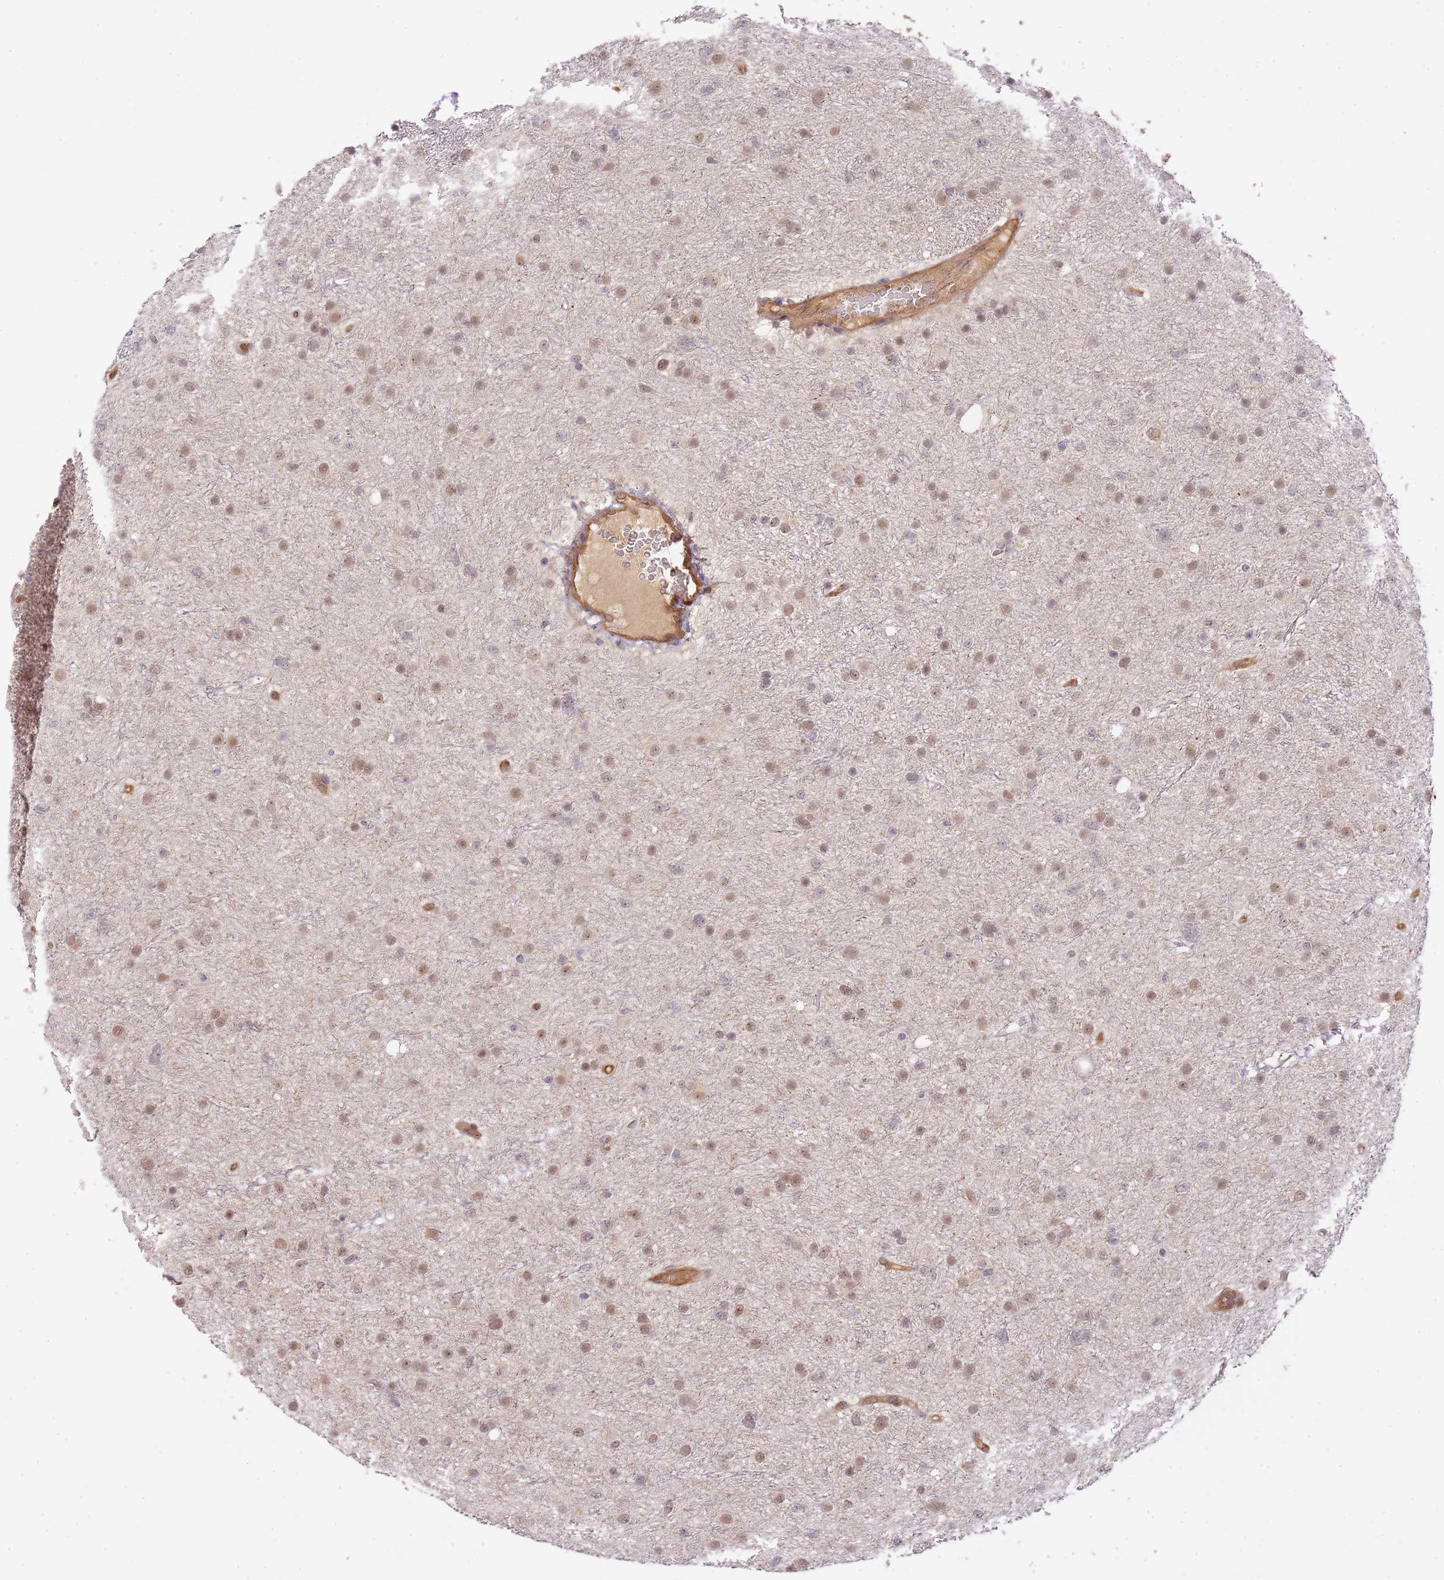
{"staining": {"intensity": "moderate", "quantity": "25%-75%", "location": "nuclear"}, "tissue": "glioma", "cell_type": "Tumor cells", "image_type": "cancer", "snomed": [{"axis": "morphology", "description": "Glioma, malignant, Low grade"}, {"axis": "topography", "description": "Cerebral cortex"}], "caption": "A brown stain highlights moderate nuclear expression of a protein in human glioma tumor cells.", "gene": "SURF2", "patient": {"sex": "female", "age": 39}}